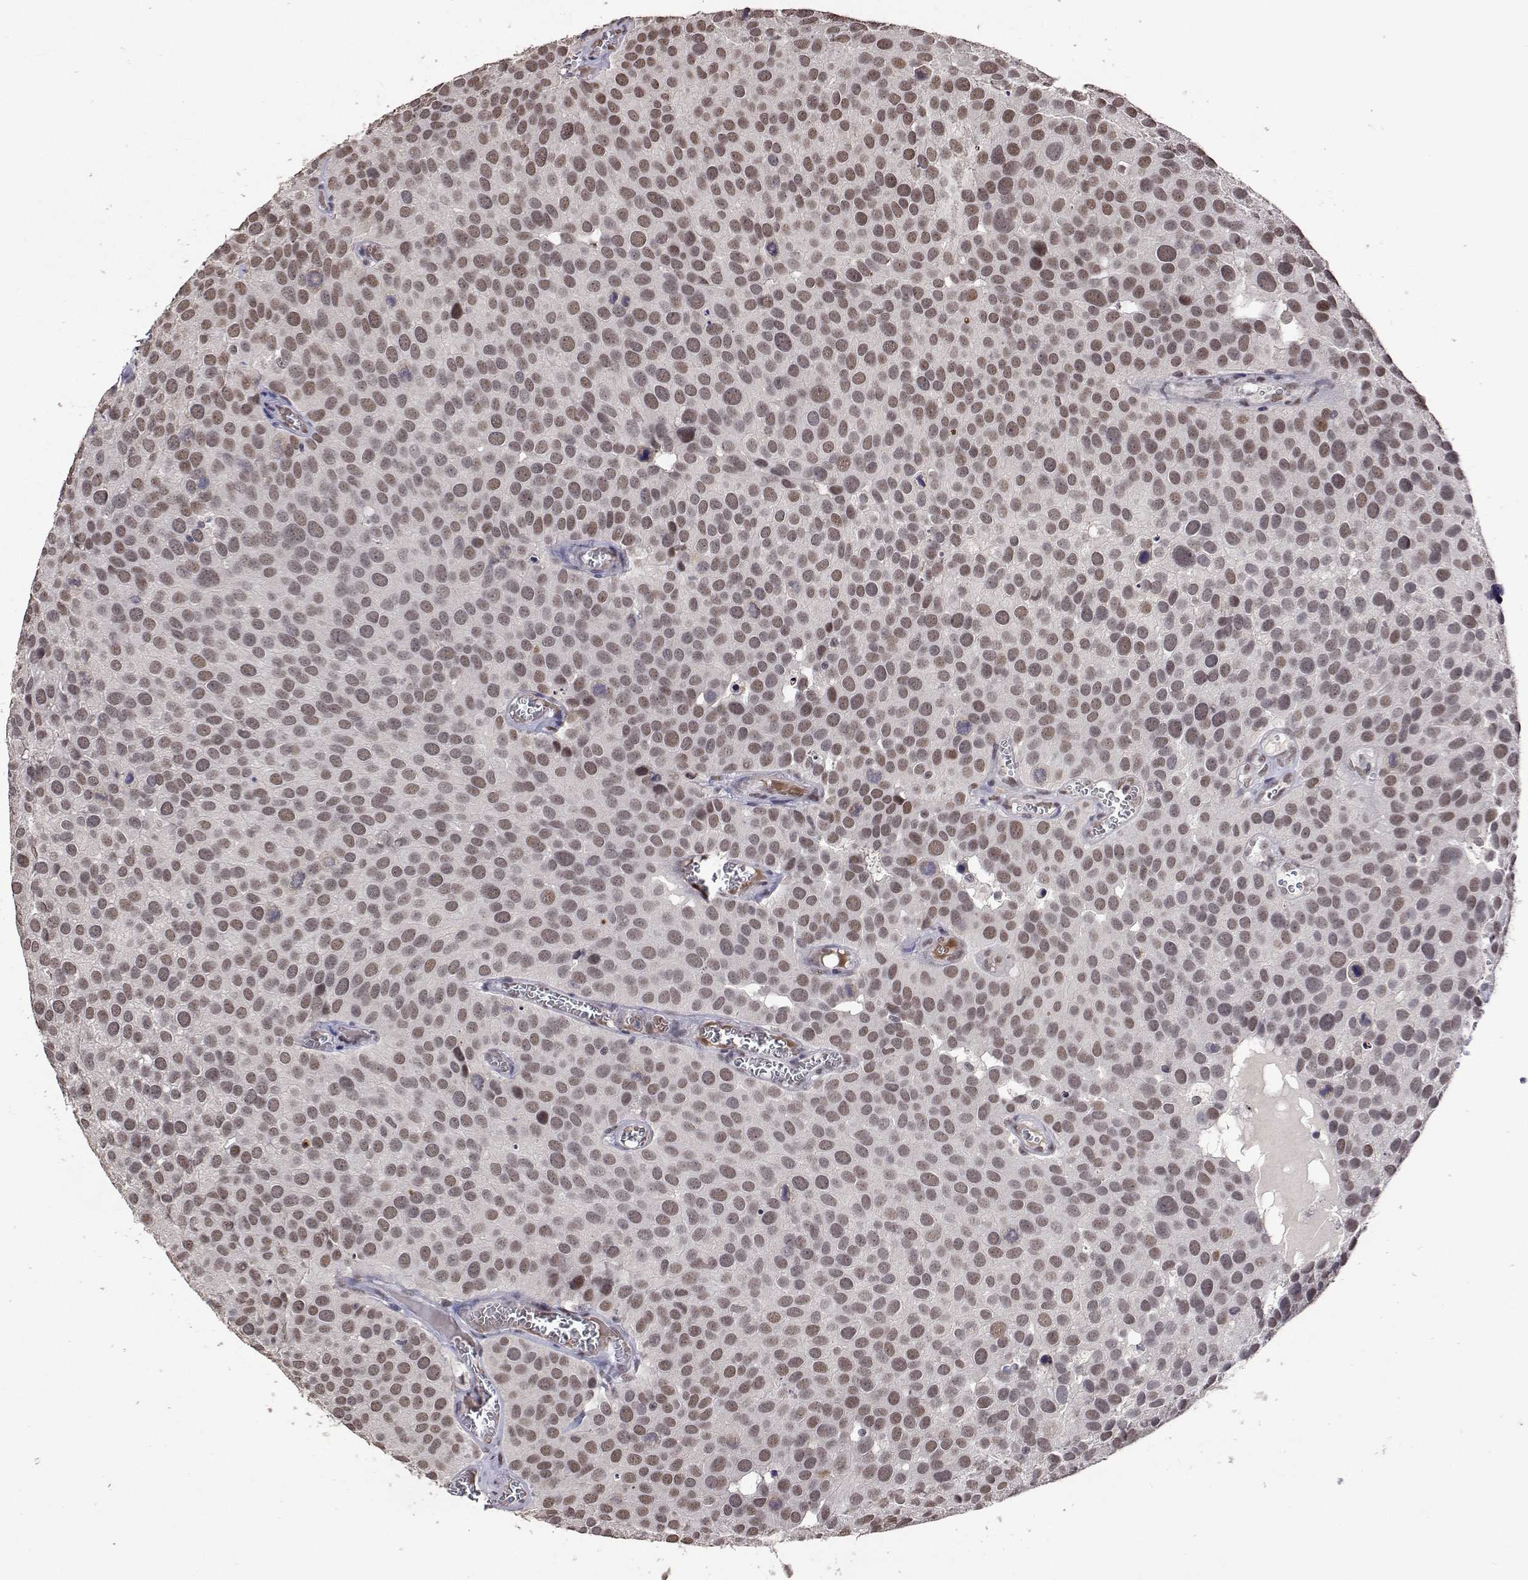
{"staining": {"intensity": "moderate", "quantity": "25%-75%", "location": "nuclear"}, "tissue": "urothelial cancer", "cell_type": "Tumor cells", "image_type": "cancer", "snomed": [{"axis": "morphology", "description": "Urothelial carcinoma, Low grade"}, {"axis": "topography", "description": "Urinary bladder"}], "caption": "Urothelial cancer was stained to show a protein in brown. There is medium levels of moderate nuclear staining in about 25%-75% of tumor cells.", "gene": "HNRNPA0", "patient": {"sex": "female", "age": 69}}